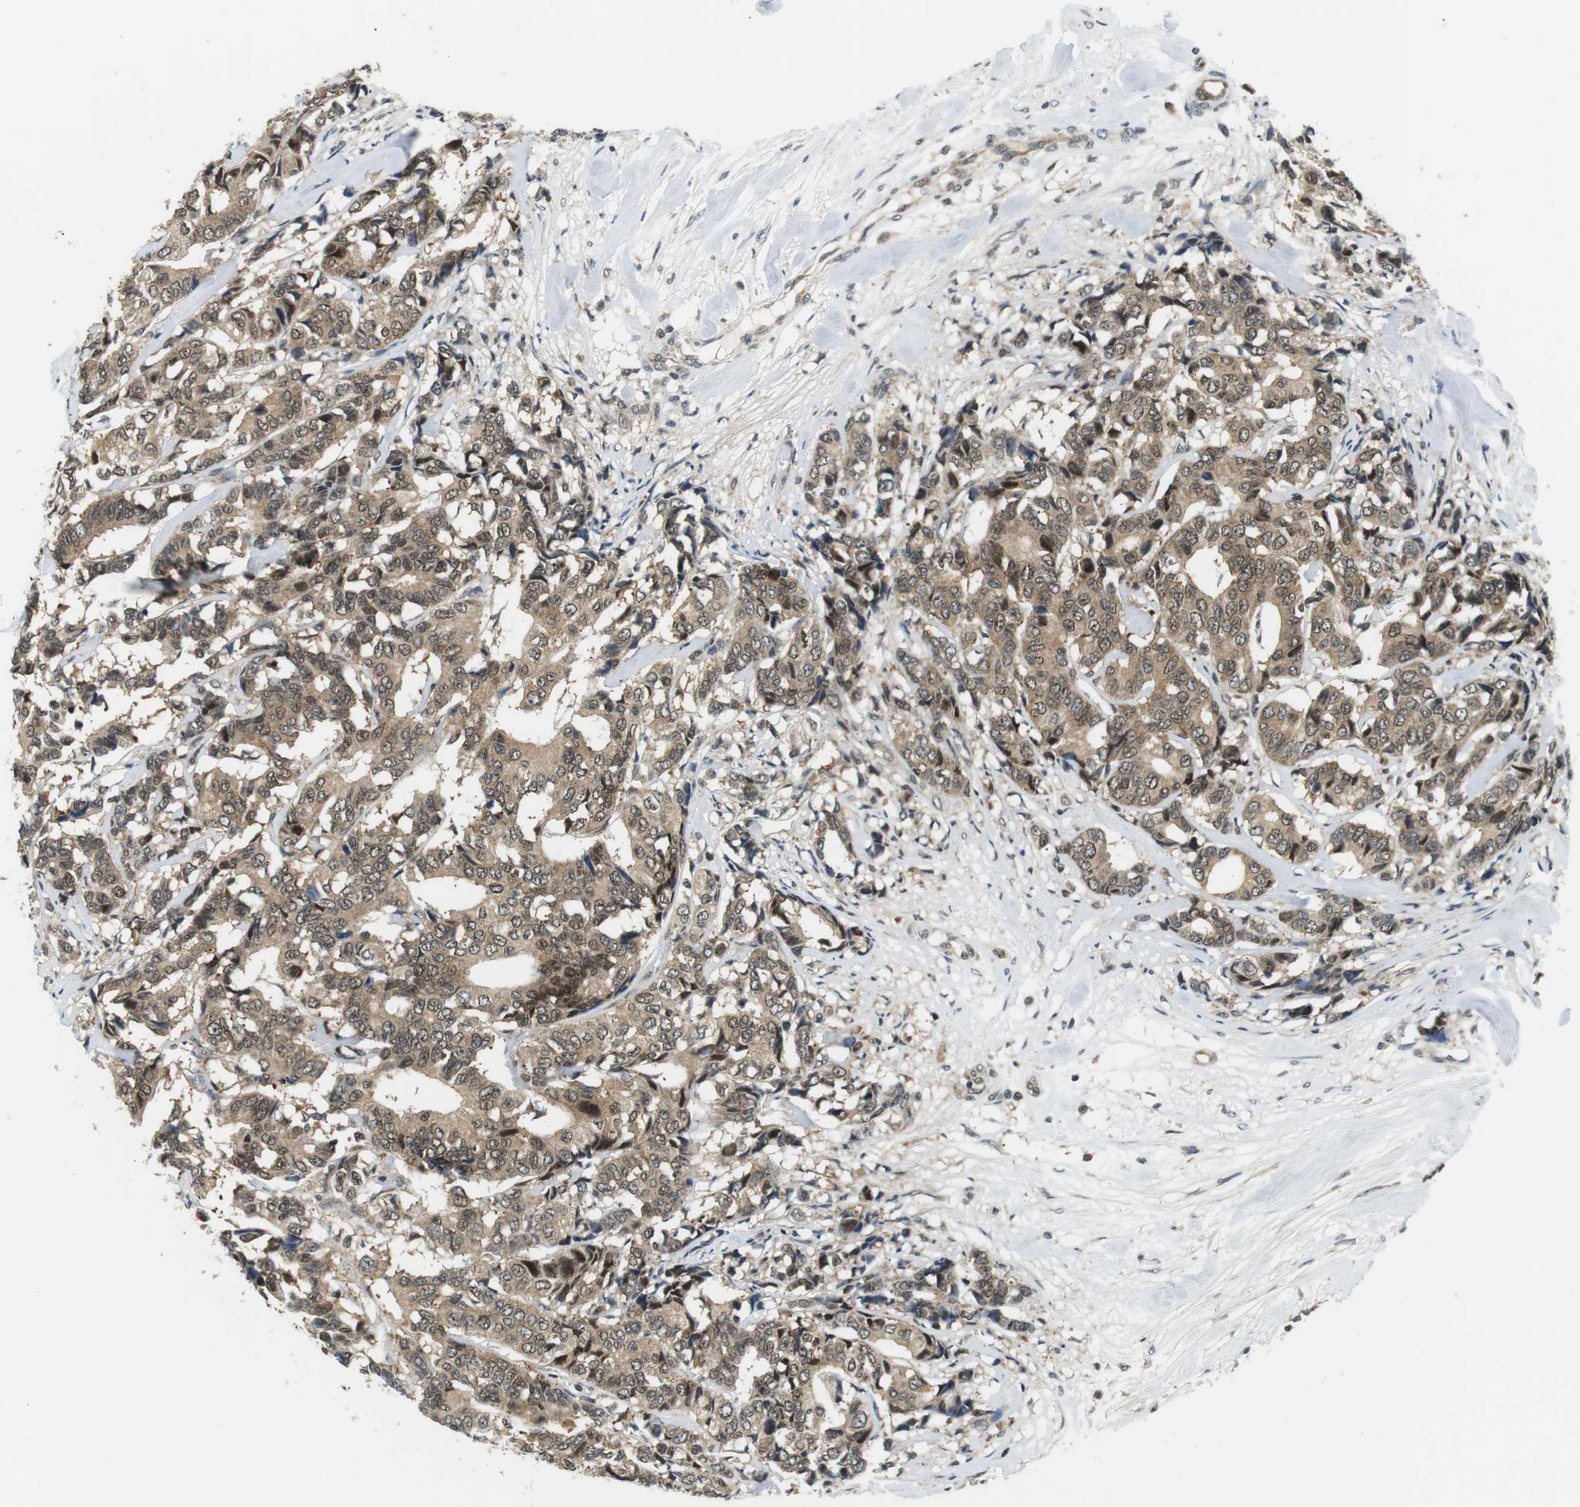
{"staining": {"intensity": "weak", "quantity": ">75%", "location": "cytoplasmic/membranous,nuclear"}, "tissue": "breast cancer", "cell_type": "Tumor cells", "image_type": "cancer", "snomed": [{"axis": "morphology", "description": "Duct carcinoma"}, {"axis": "topography", "description": "Breast"}], "caption": "The image demonstrates immunohistochemical staining of breast invasive ductal carcinoma. There is weak cytoplasmic/membranous and nuclear staining is present in about >75% of tumor cells. (DAB (3,3'-diaminobenzidine) IHC with brightfield microscopy, high magnification).", "gene": "CSNK2B", "patient": {"sex": "female", "age": 87}}